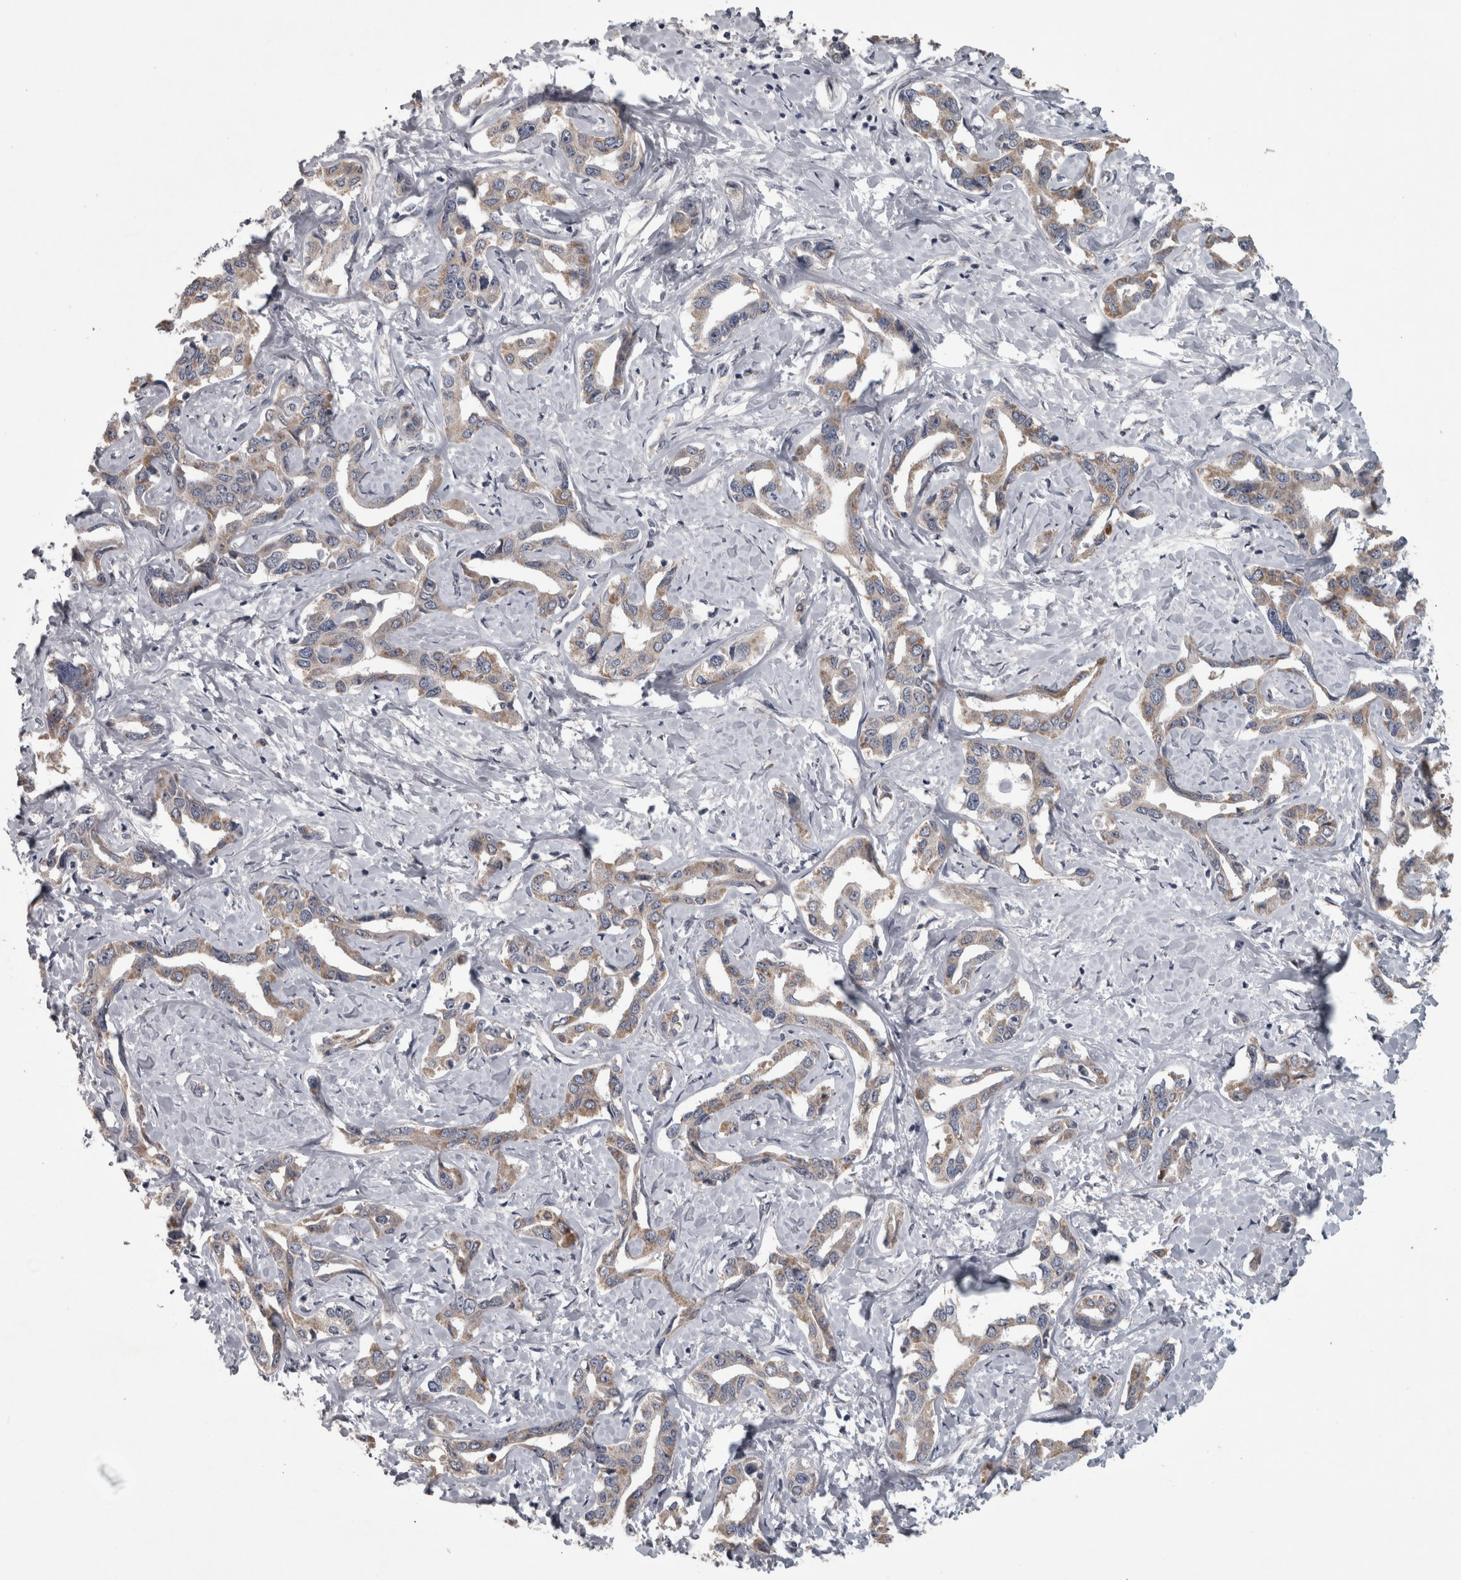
{"staining": {"intensity": "moderate", "quantity": ">75%", "location": "cytoplasmic/membranous"}, "tissue": "liver cancer", "cell_type": "Tumor cells", "image_type": "cancer", "snomed": [{"axis": "morphology", "description": "Cholangiocarcinoma"}, {"axis": "topography", "description": "Liver"}], "caption": "Tumor cells display medium levels of moderate cytoplasmic/membranous staining in about >75% of cells in cholangiocarcinoma (liver). (IHC, brightfield microscopy, high magnification).", "gene": "DBT", "patient": {"sex": "male", "age": 59}}